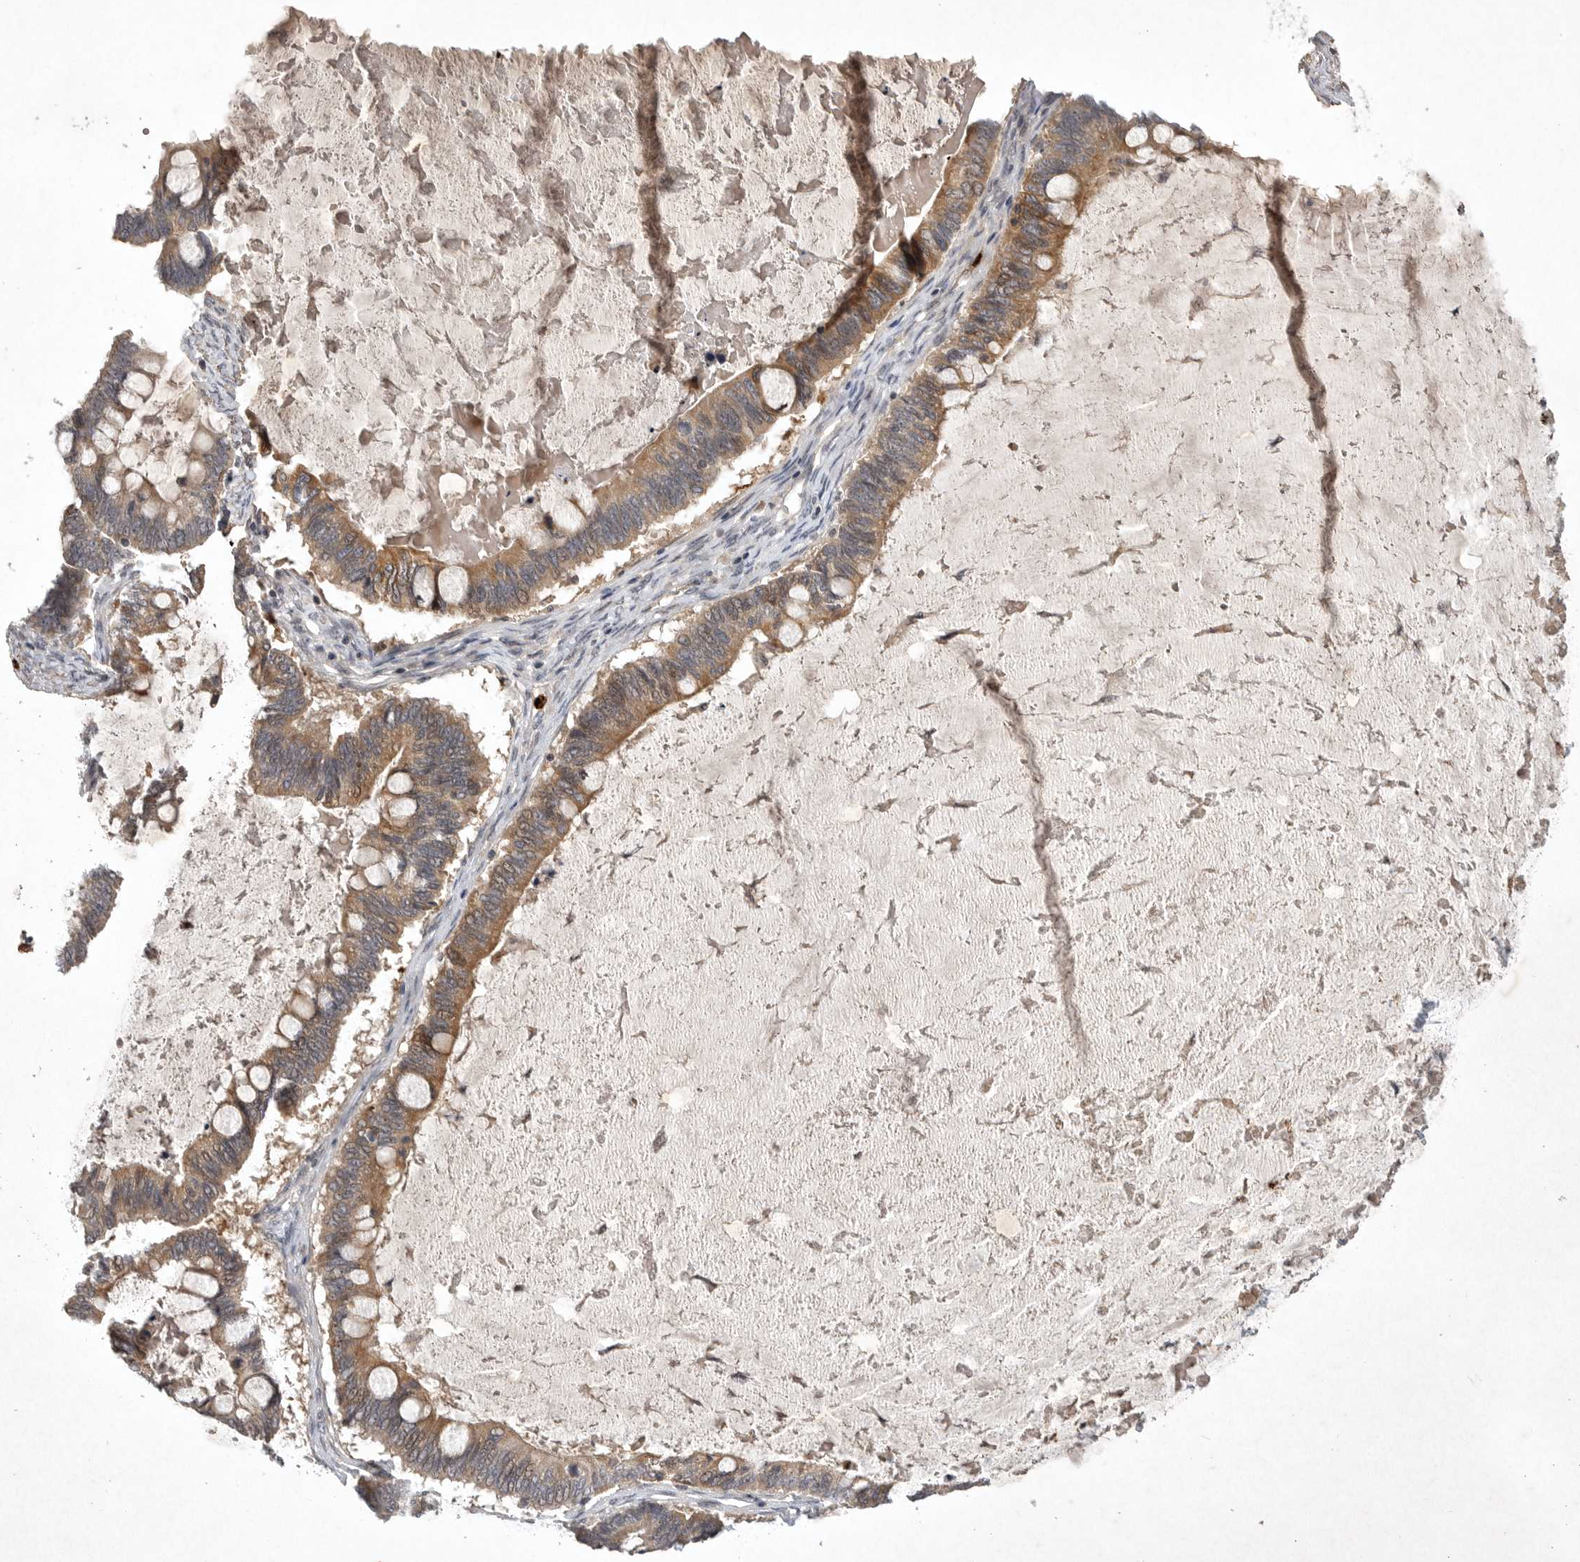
{"staining": {"intensity": "moderate", "quantity": ">75%", "location": "cytoplasmic/membranous"}, "tissue": "ovarian cancer", "cell_type": "Tumor cells", "image_type": "cancer", "snomed": [{"axis": "morphology", "description": "Cystadenocarcinoma, mucinous, NOS"}, {"axis": "topography", "description": "Ovary"}], "caption": "Ovarian cancer stained with DAB (3,3'-diaminobenzidine) IHC displays medium levels of moderate cytoplasmic/membranous positivity in approximately >75% of tumor cells.", "gene": "UBE3D", "patient": {"sex": "female", "age": 61}}